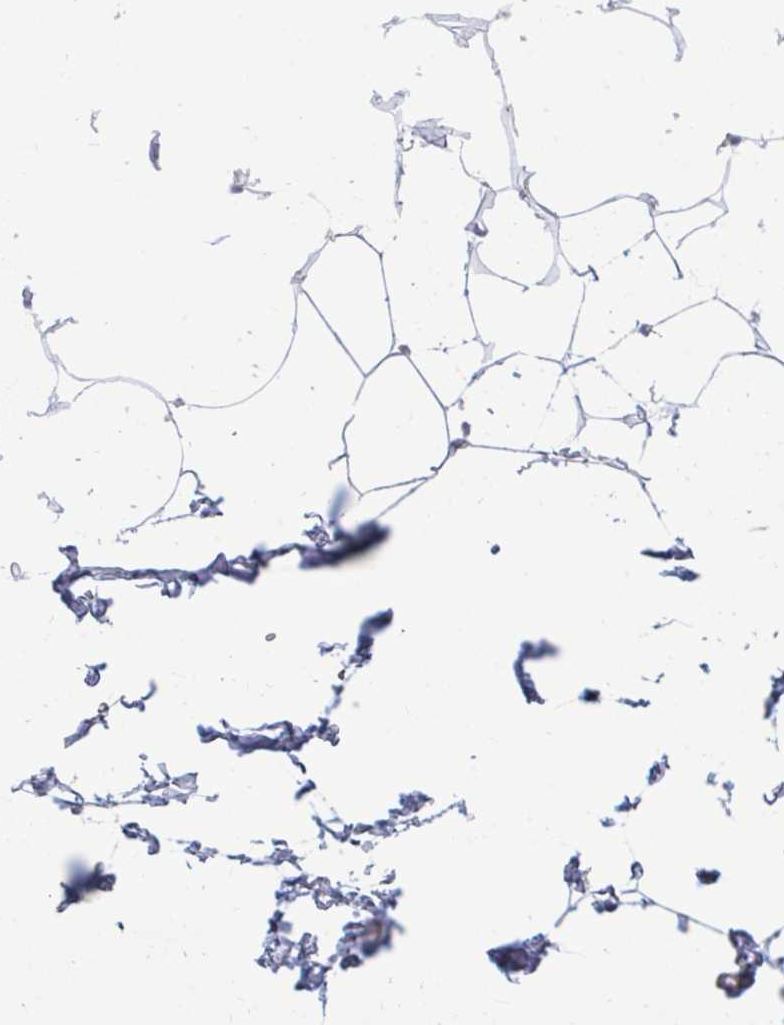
{"staining": {"intensity": "negative", "quantity": "none", "location": "none"}, "tissue": "breast", "cell_type": "Adipocytes", "image_type": "normal", "snomed": [{"axis": "morphology", "description": "Normal tissue, NOS"}, {"axis": "topography", "description": "Breast"}], "caption": "Adipocytes are negative for protein expression in normal human breast. Nuclei are stained in blue.", "gene": "NDUFA7", "patient": {"sex": "female", "age": 32}}